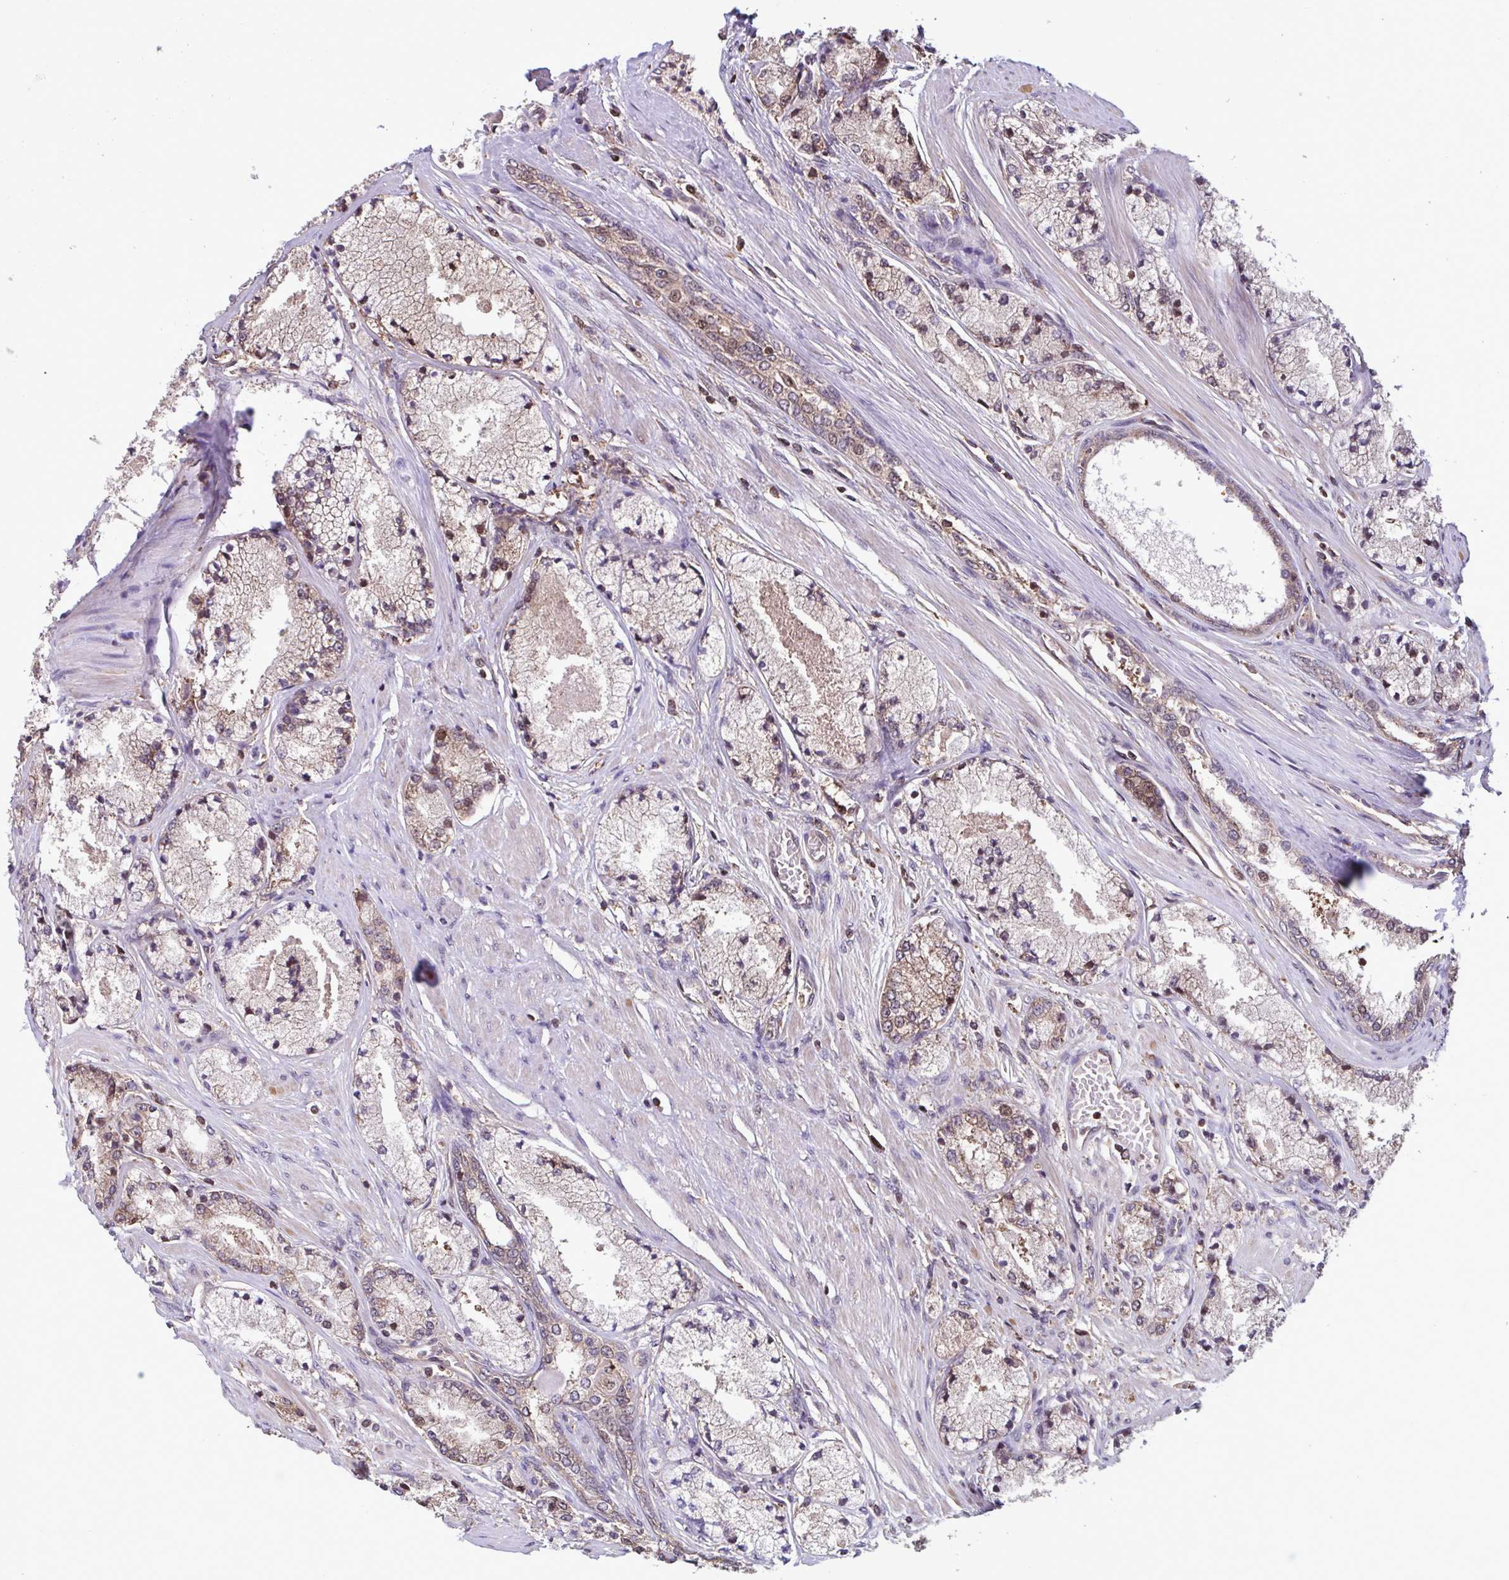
{"staining": {"intensity": "weak", "quantity": "<25%", "location": "cytoplasmic/membranous"}, "tissue": "prostate cancer", "cell_type": "Tumor cells", "image_type": "cancer", "snomed": [{"axis": "morphology", "description": "Adenocarcinoma, High grade"}, {"axis": "topography", "description": "Prostate"}], "caption": "Adenocarcinoma (high-grade) (prostate) was stained to show a protein in brown. There is no significant positivity in tumor cells.", "gene": "SEC63", "patient": {"sex": "male", "age": 63}}